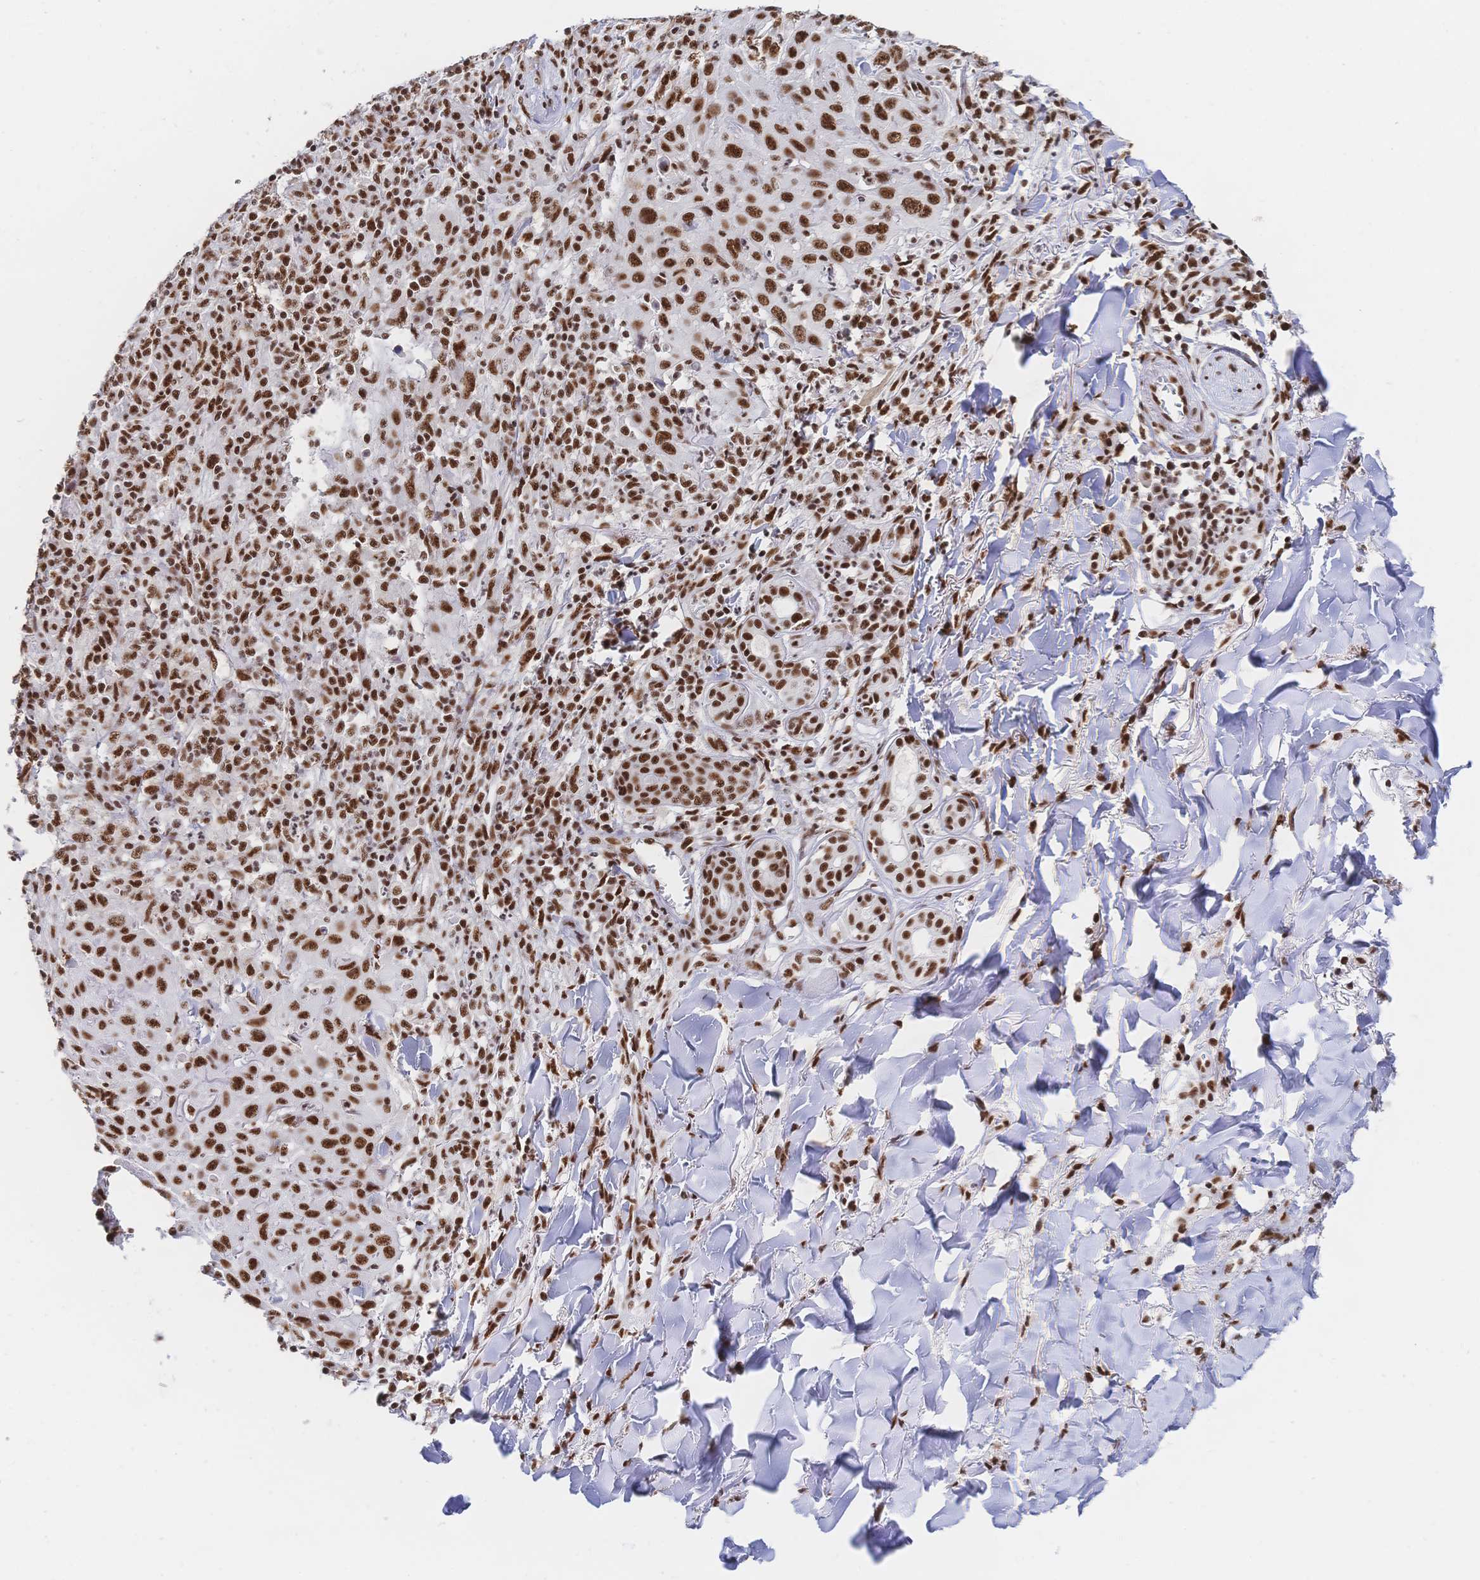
{"staining": {"intensity": "strong", "quantity": ">75%", "location": "nuclear"}, "tissue": "skin cancer", "cell_type": "Tumor cells", "image_type": "cancer", "snomed": [{"axis": "morphology", "description": "Squamous cell carcinoma, NOS"}, {"axis": "topography", "description": "Skin"}], "caption": "Protein staining by immunohistochemistry (IHC) displays strong nuclear positivity in about >75% of tumor cells in skin cancer.", "gene": "SRSF1", "patient": {"sex": "male", "age": 75}}